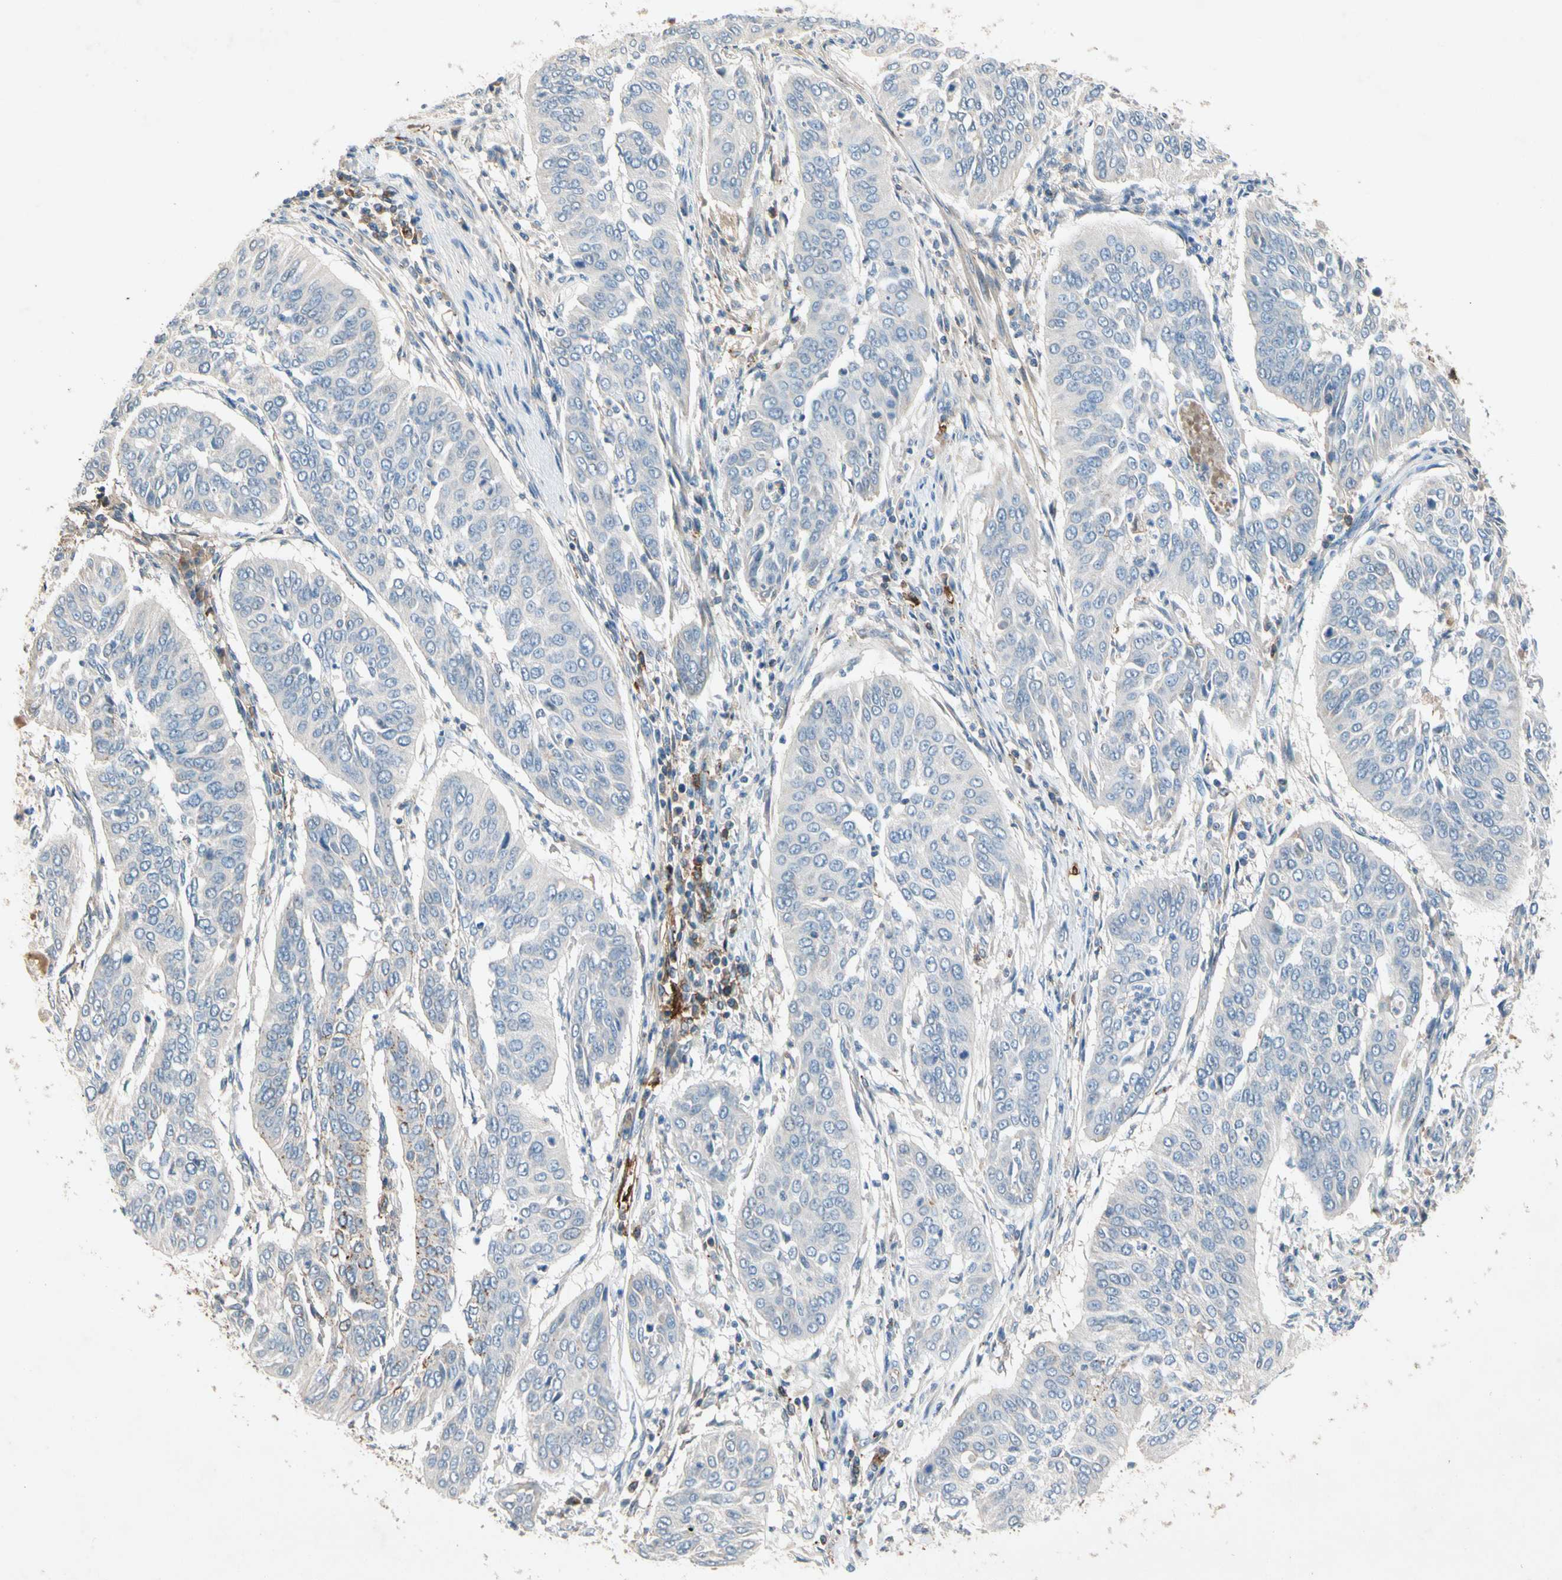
{"staining": {"intensity": "negative", "quantity": "none", "location": "none"}, "tissue": "cervical cancer", "cell_type": "Tumor cells", "image_type": "cancer", "snomed": [{"axis": "morphology", "description": "Normal tissue, NOS"}, {"axis": "morphology", "description": "Squamous cell carcinoma, NOS"}, {"axis": "topography", "description": "Cervix"}], "caption": "This is a photomicrograph of immunohistochemistry (IHC) staining of cervical squamous cell carcinoma, which shows no expression in tumor cells. (Stains: DAB immunohistochemistry (IHC) with hematoxylin counter stain, Microscopy: brightfield microscopy at high magnification).", "gene": "NDFIP2", "patient": {"sex": "female", "age": 39}}